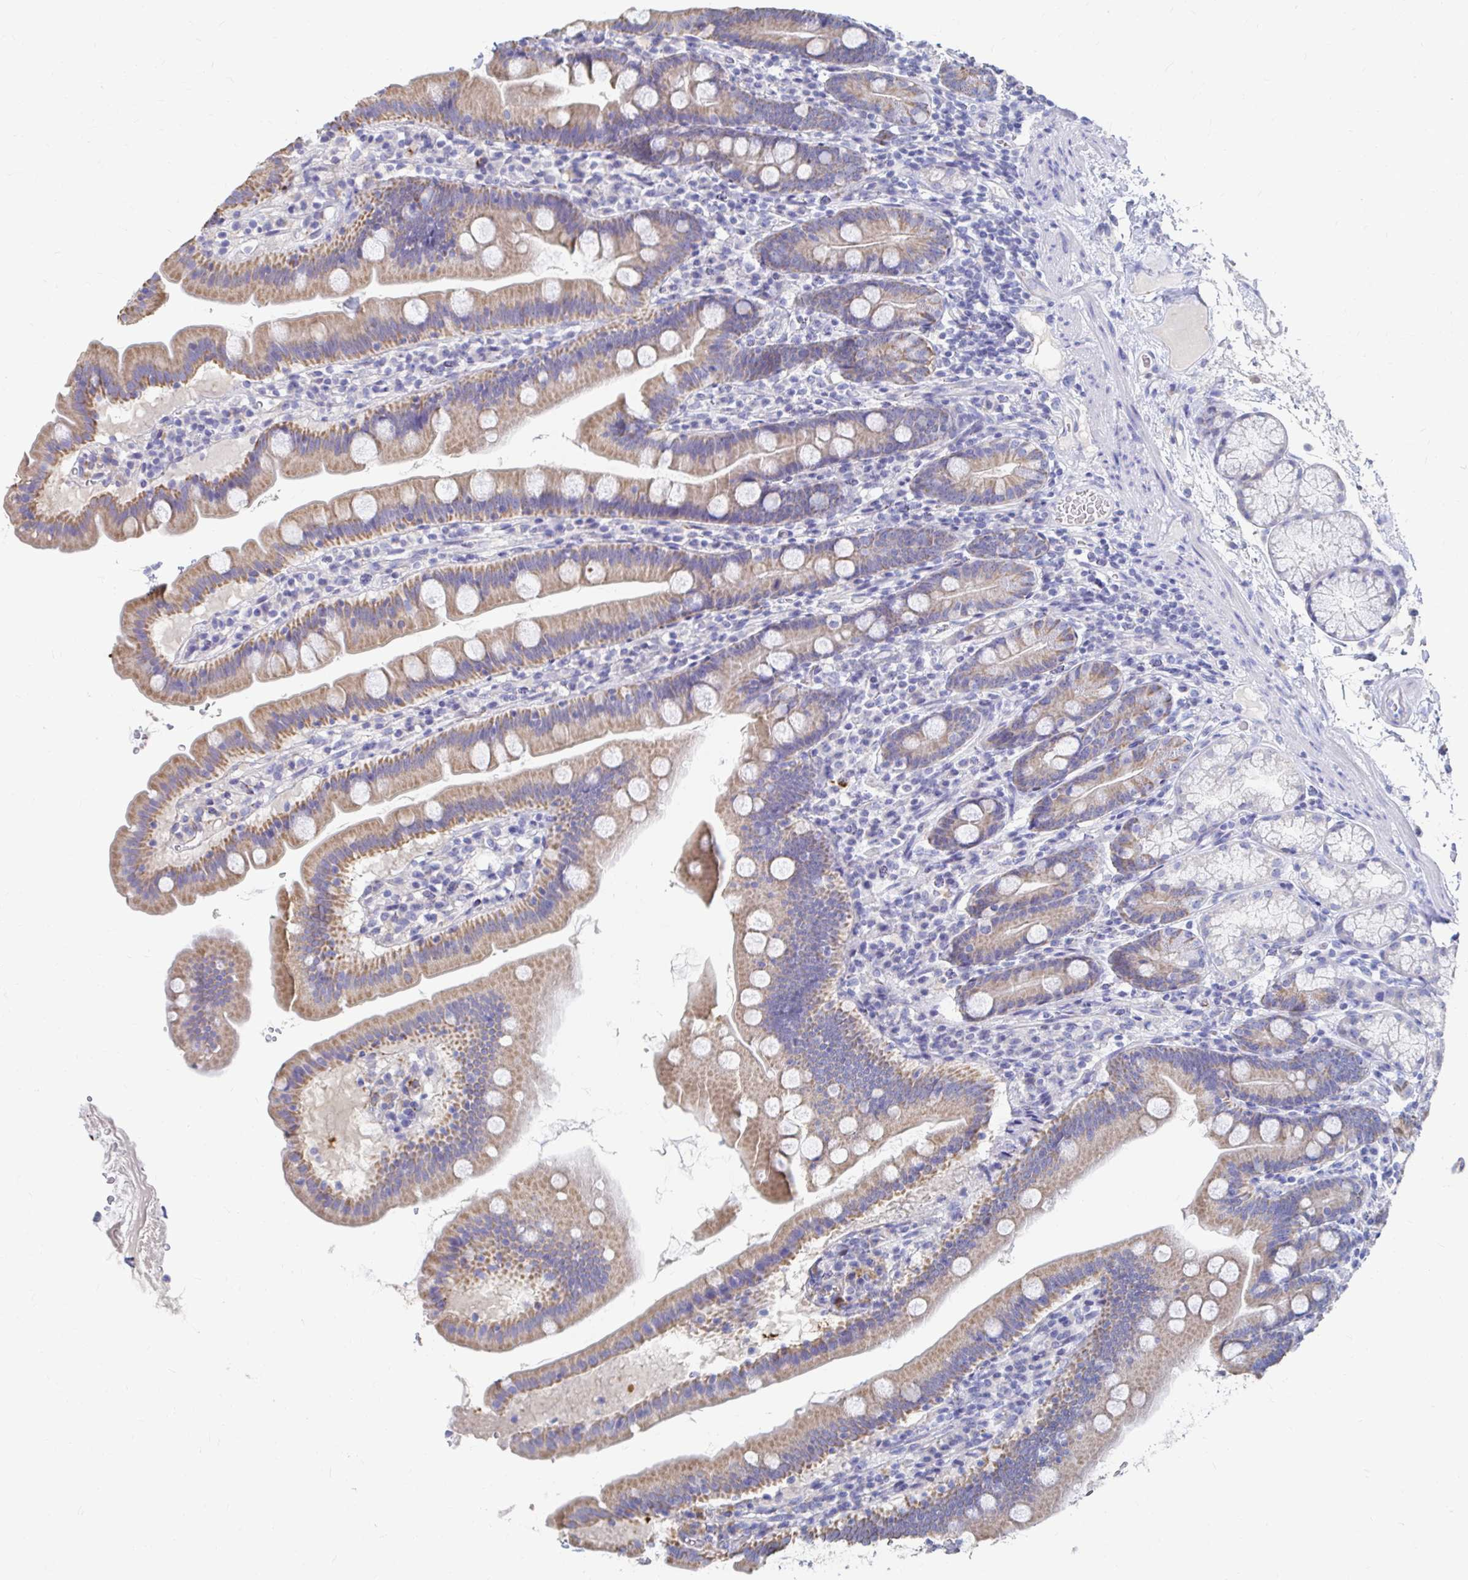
{"staining": {"intensity": "weak", "quantity": "25%-75%", "location": "cytoplasmic/membranous"}, "tissue": "duodenum", "cell_type": "Glandular cells", "image_type": "normal", "snomed": [{"axis": "morphology", "description": "Normal tissue, NOS"}, {"axis": "topography", "description": "Duodenum"}], "caption": "Glandular cells show low levels of weak cytoplasmic/membranous expression in approximately 25%-75% of cells in normal human duodenum.", "gene": "LAMC3", "patient": {"sex": "female", "age": 67}}